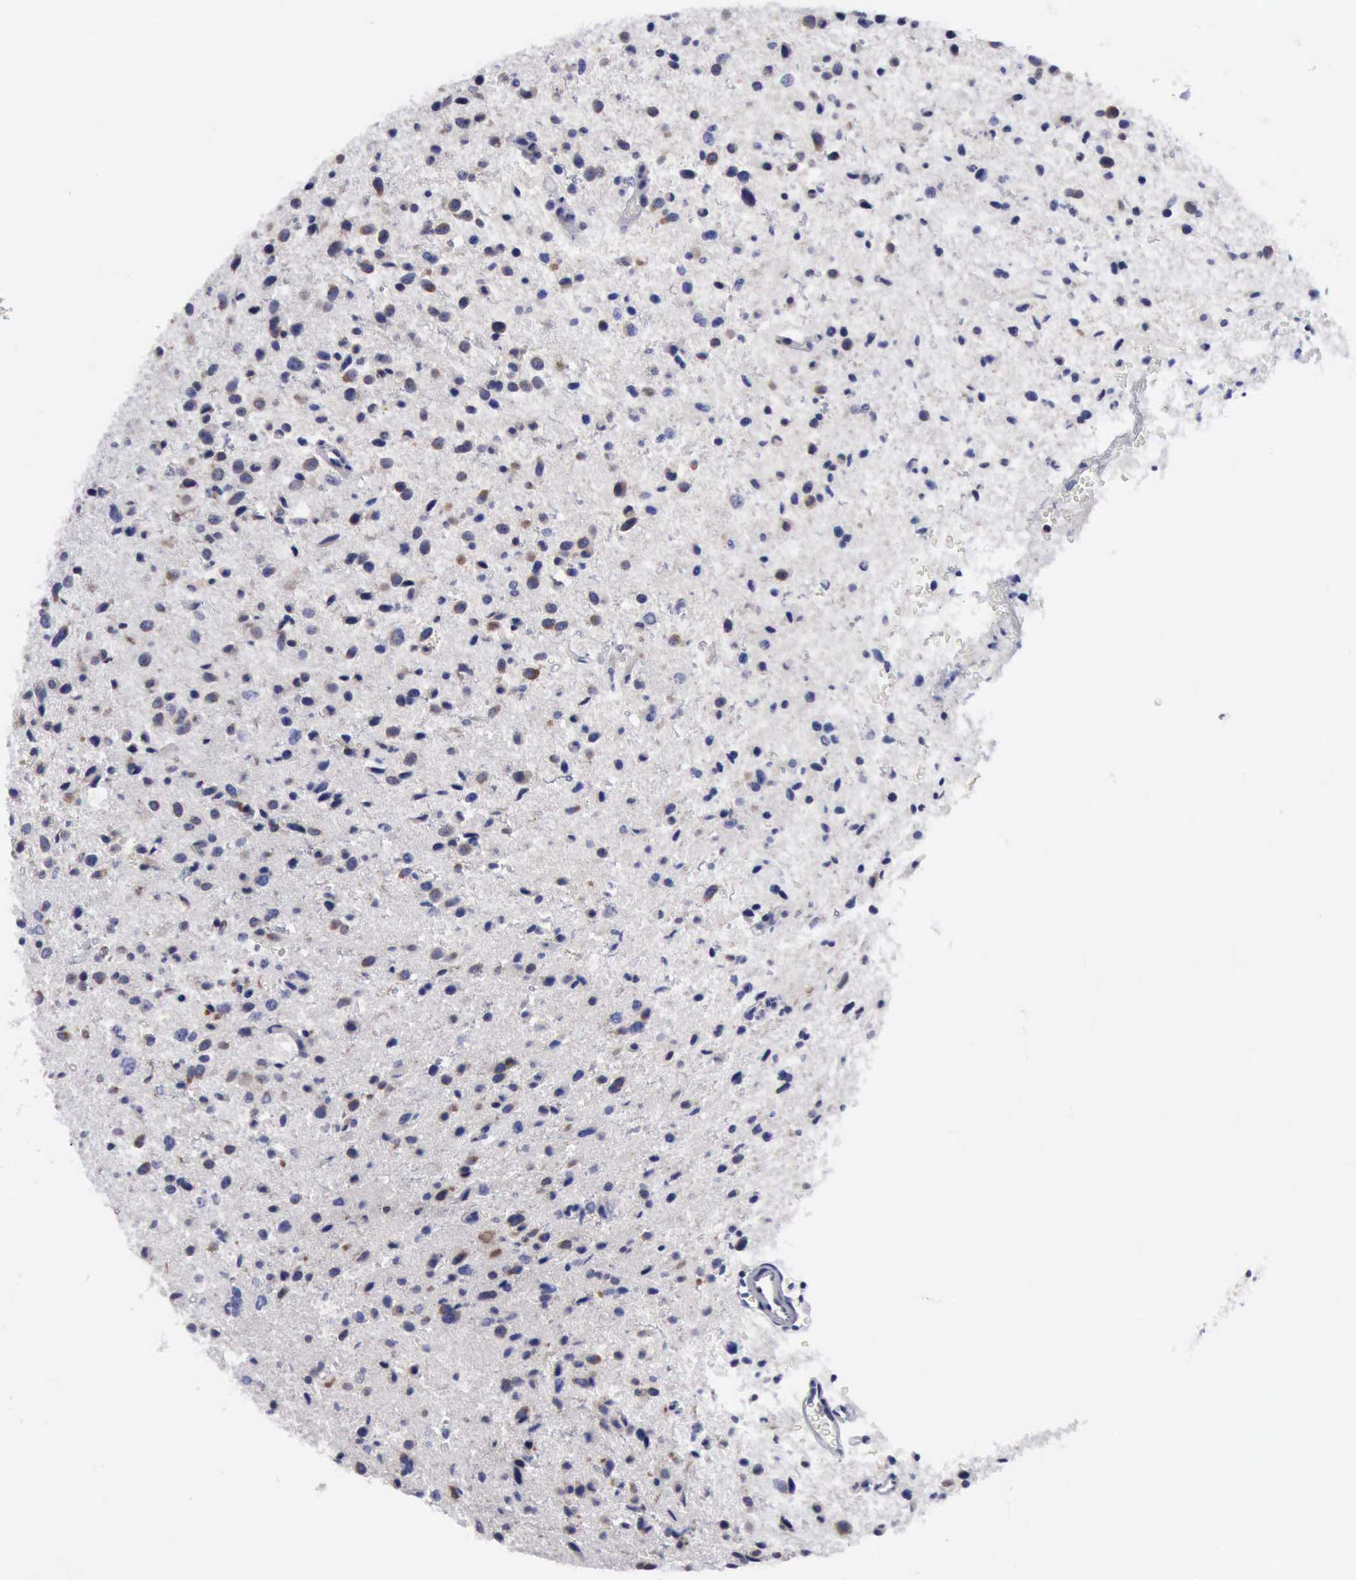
{"staining": {"intensity": "moderate", "quantity": "<25%", "location": "cytoplasmic/membranous"}, "tissue": "glioma", "cell_type": "Tumor cells", "image_type": "cancer", "snomed": [{"axis": "morphology", "description": "Glioma, malignant, Low grade"}, {"axis": "topography", "description": "Brain"}], "caption": "Protein staining by IHC reveals moderate cytoplasmic/membranous positivity in about <25% of tumor cells in malignant low-grade glioma.", "gene": "TXLNG", "patient": {"sex": "female", "age": 46}}